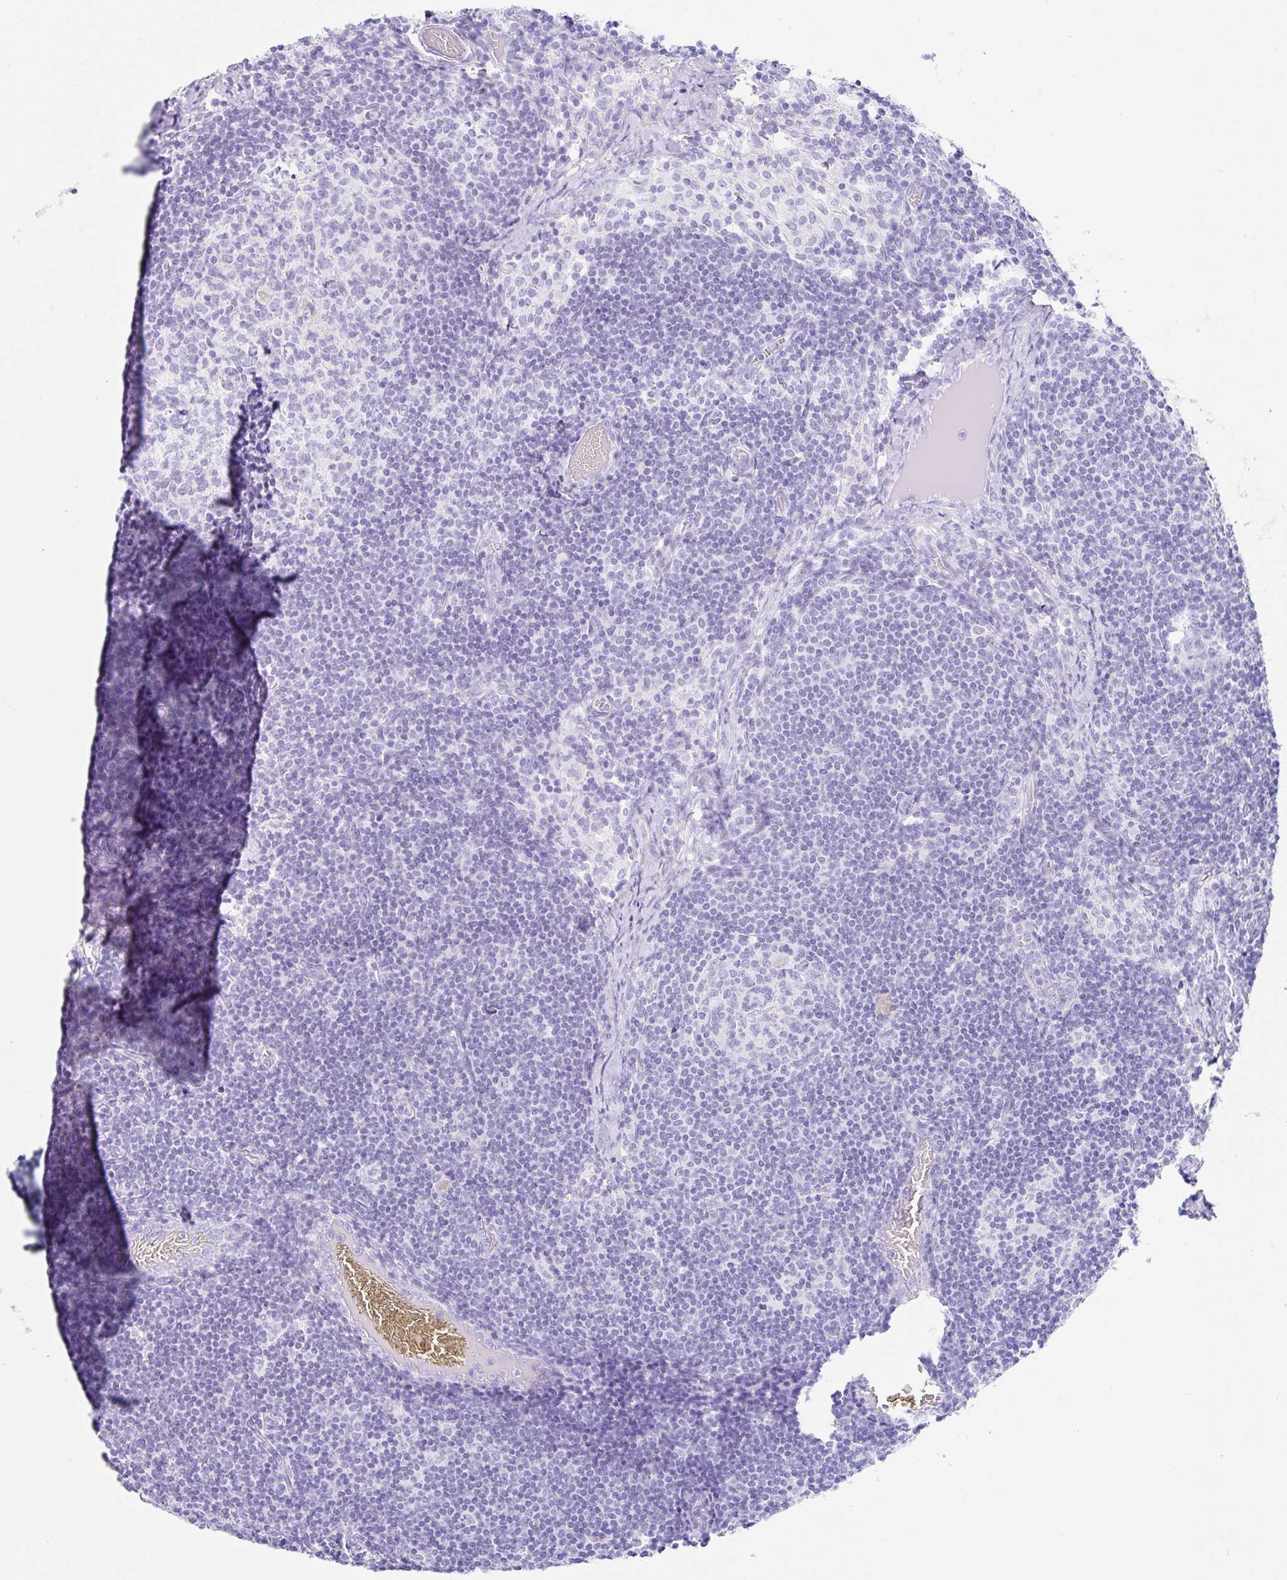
{"staining": {"intensity": "negative", "quantity": "none", "location": "none"}, "tissue": "lymph node", "cell_type": "Germinal center cells", "image_type": "normal", "snomed": [{"axis": "morphology", "description": "Normal tissue, NOS"}, {"axis": "topography", "description": "Lymph node"}], "caption": "Germinal center cells show no significant expression in normal lymph node. Nuclei are stained in blue.", "gene": "CLDND2", "patient": {"sex": "female", "age": 31}}